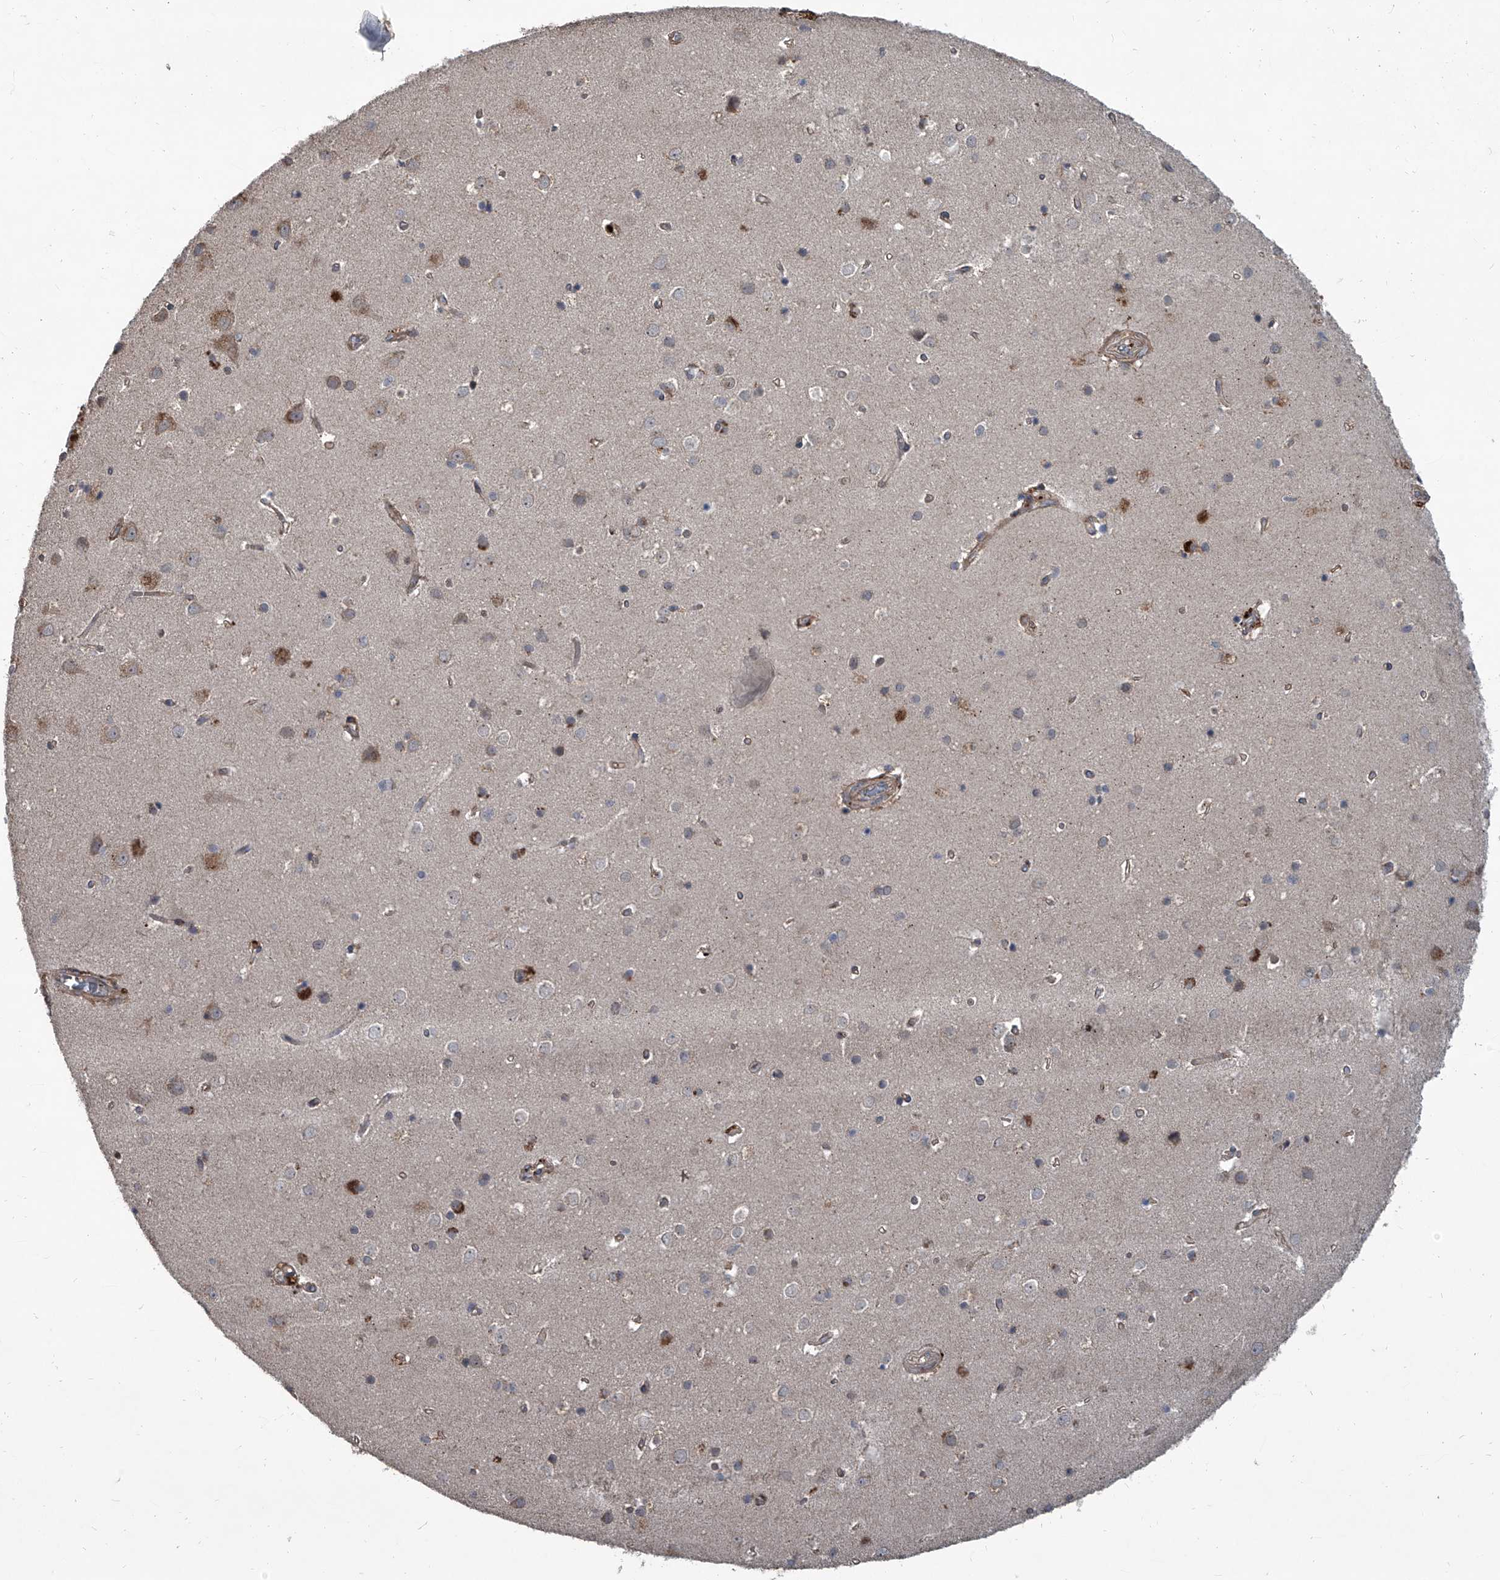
{"staining": {"intensity": "weak", "quantity": ">75%", "location": "cytoplasmic/membranous"}, "tissue": "cerebral cortex", "cell_type": "Endothelial cells", "image_type": "normal", "snomed": [{"axis": "morphology", "description": "Normal tissue, NOS"}, {"axis": "topography", "description": "Cerebral cortex"}], "caption": "Immunohistochemistry of unremarkable human cerebral cortex shows low levels of weak cytoplasmic/membranous staining in approximately >75% of endothelial cells. The protein of interest is shown in brown color, while the nuclei are stained blue.", "gene": "EVA1C", "patient": {"sex": "male", "age": 54}}